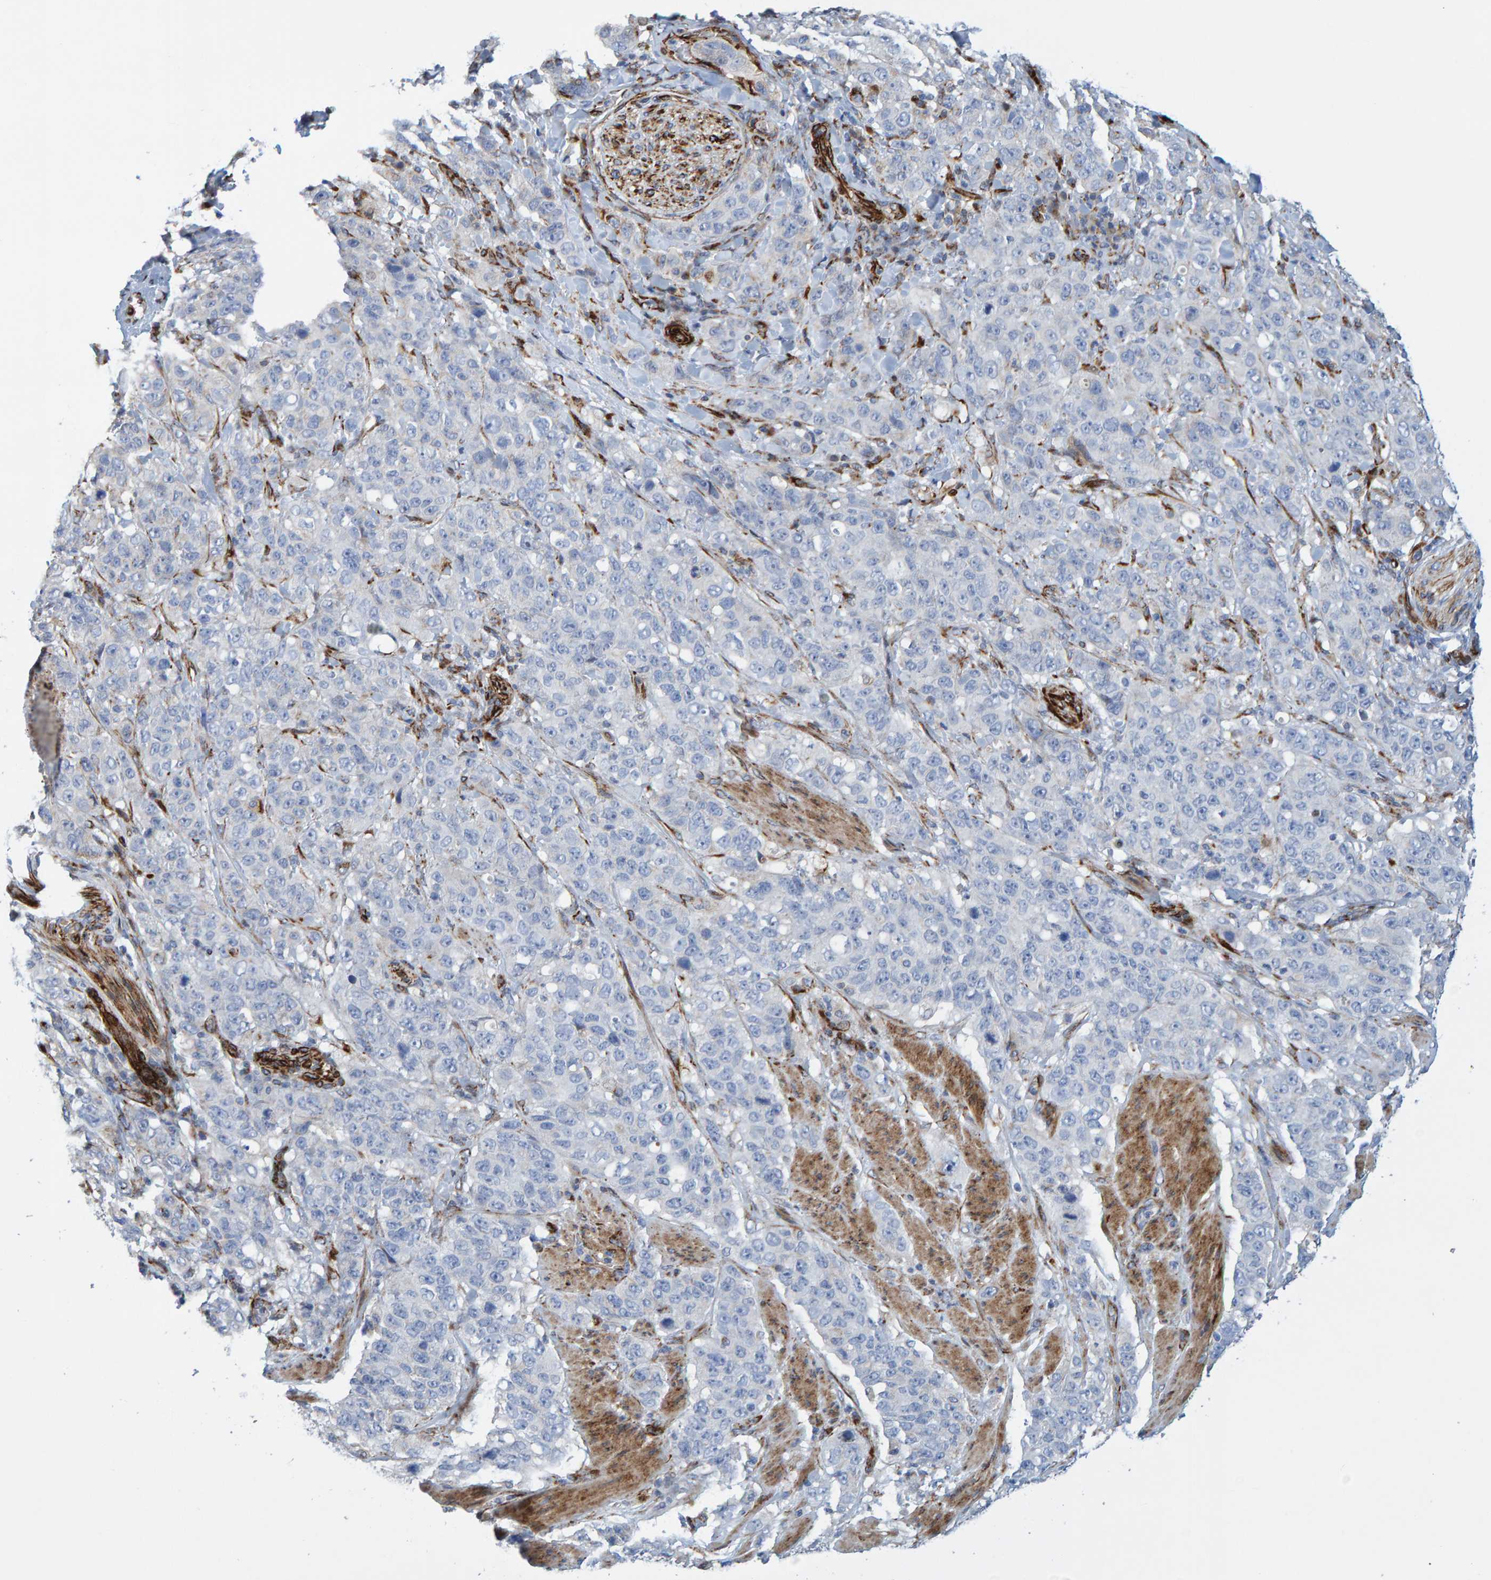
{"staining": {"intensity": "negative", "quantity": "none", "location": "none"}, "tissue": "stomach cancer", "cell_type": "Tumor cells", "image_type": "cancer", "snomed": [{"axis": "morphology", "description": "Adenocarcinoma, NOS"}, {"axis": "topography", "description": "Stomach"}], "caption": "The image reveals no significant staining in tumor cells of adenocarcinoma (stomach).", "gene": "POLG2", "patient": {"sex": "male", "age": 48}}